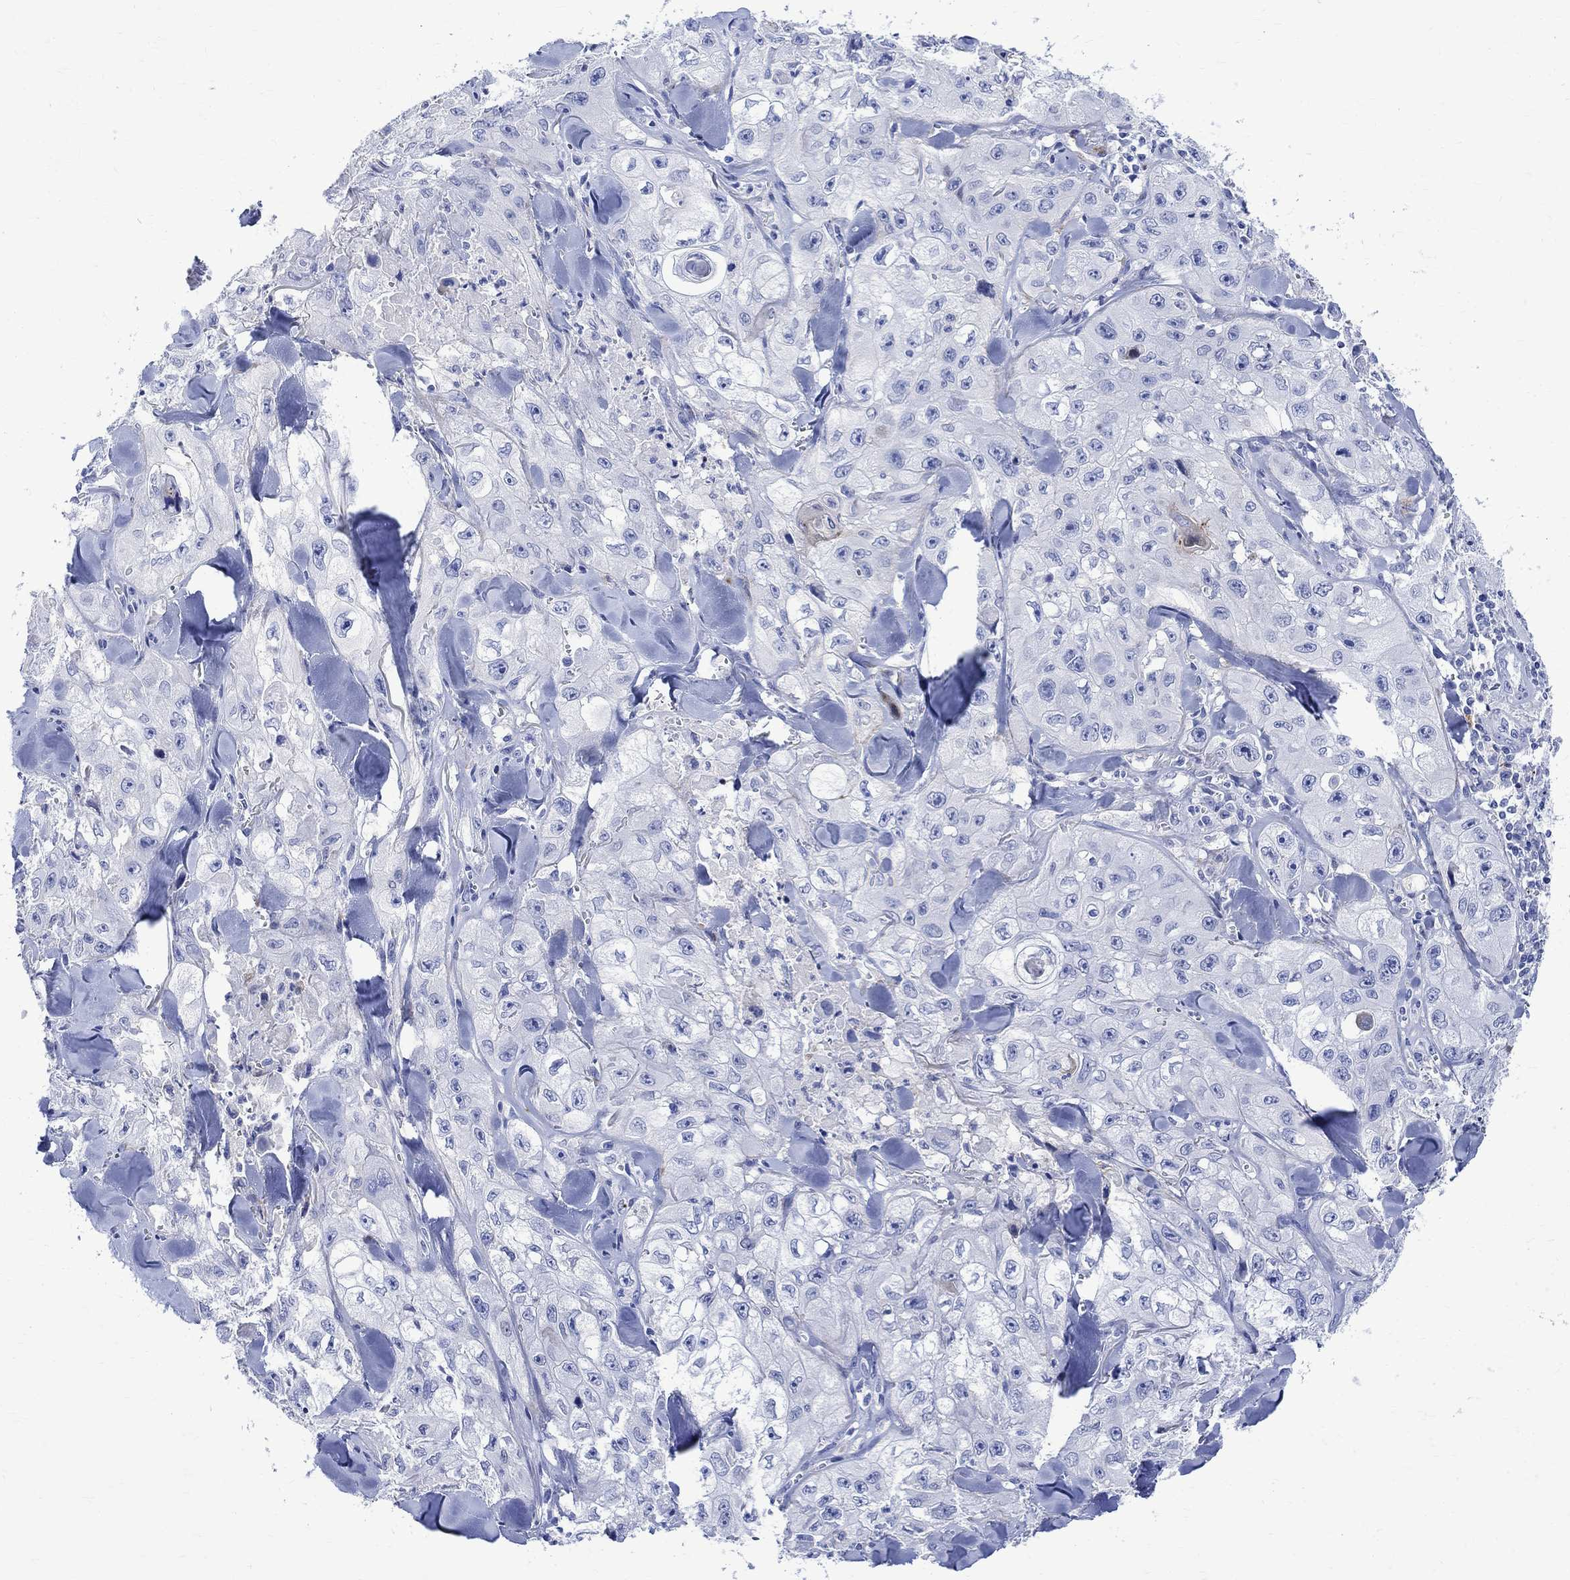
{"staining": {"intensity": "negative", "quantity": "none", "location": "none"}, "tissue": "skin cancer", "cell_type": "Tumor cells", "image_type": "cancer", "snomed": [{"axis": "morphology", "description": "Squamous cell carcinoma, NOS"}, {"axis": "topography", "description": "Skin"}, {"axis": "topography", "description": "Subcutis"}], "caption": "Human squamous cell carcinoma (skin) stained for a protein using immunohistochemistry (IHC) displays no expression in tumor cells.", "gene": "PARVB", "patient": {"sex": "male", "age": 73}}